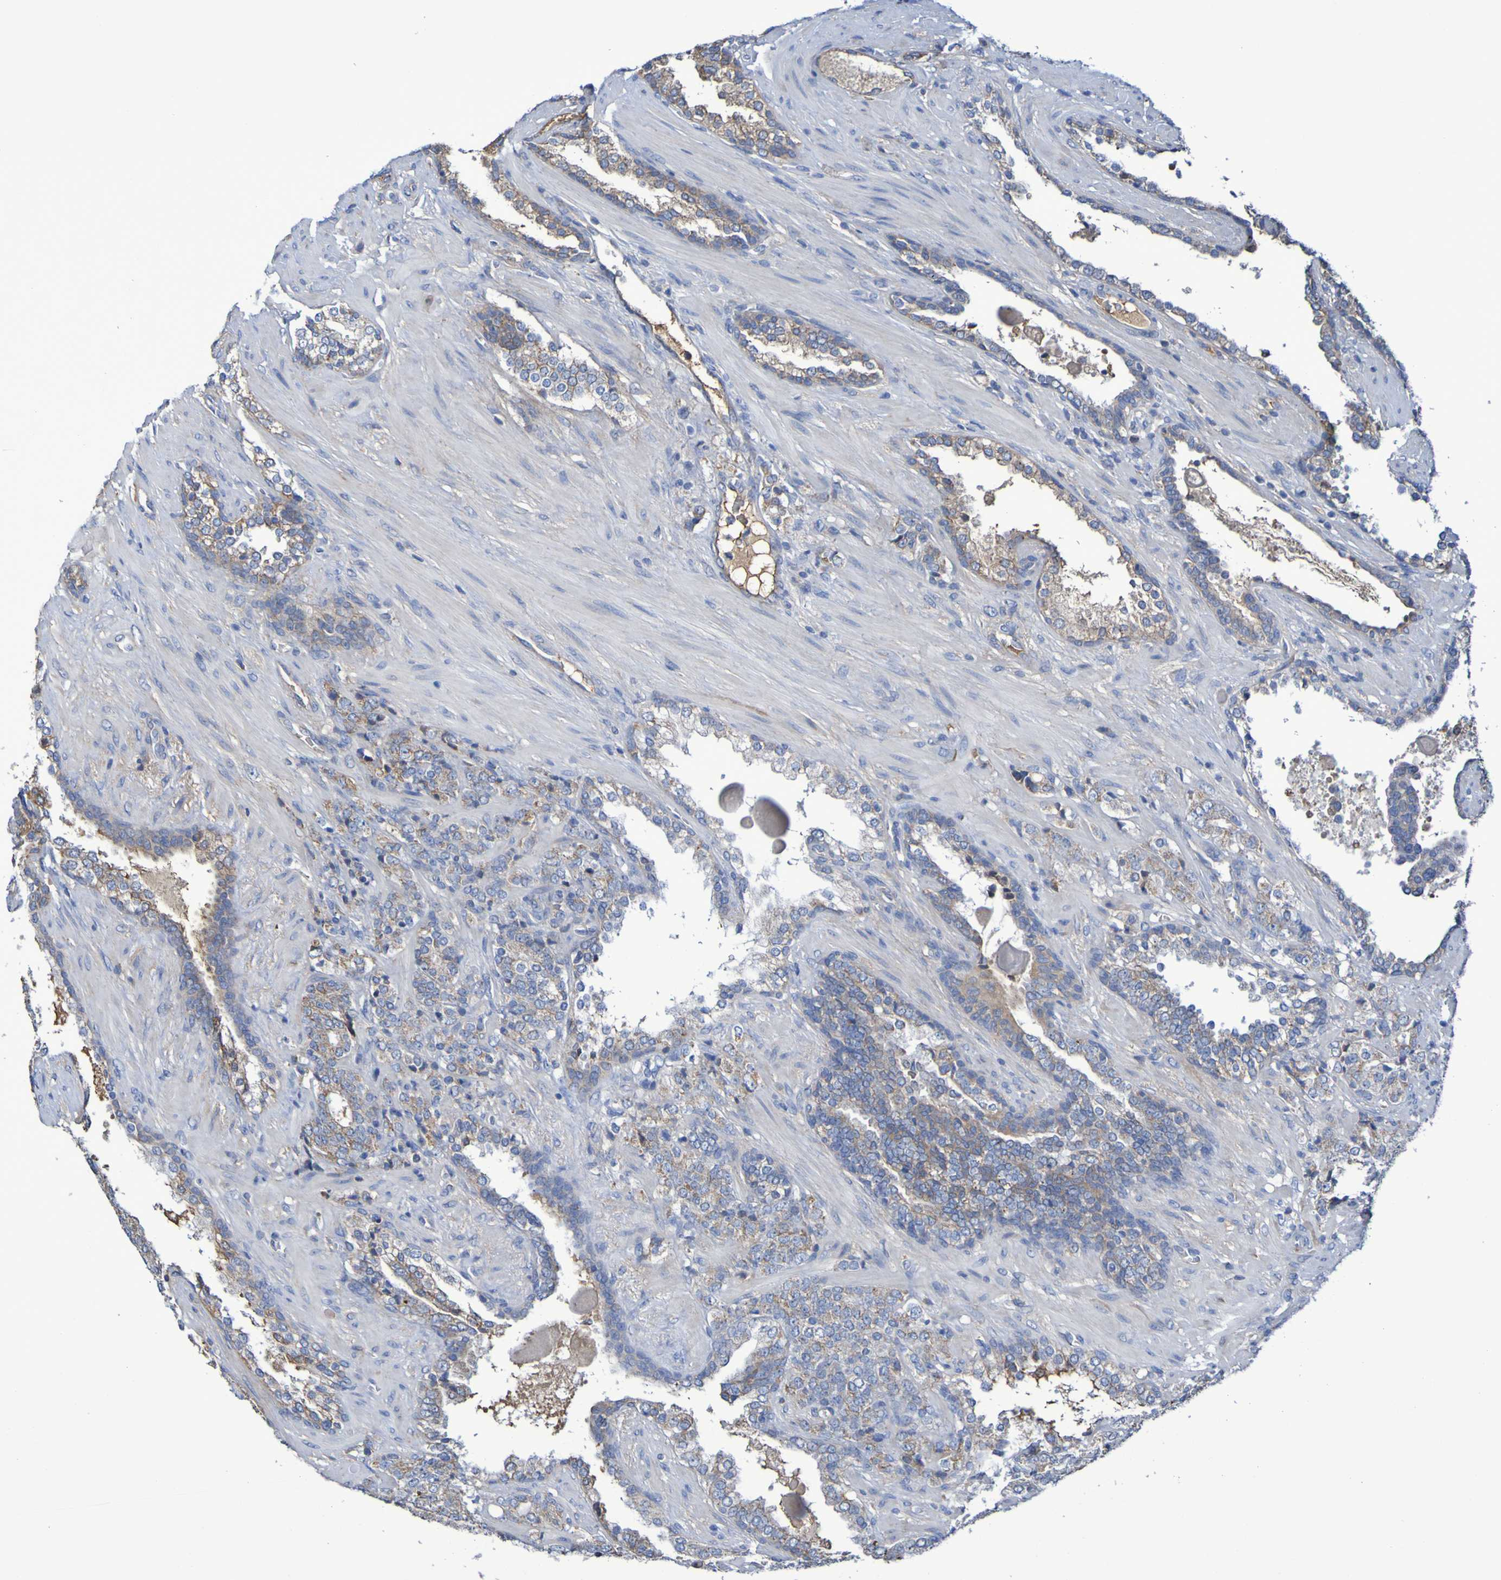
{"staining": {"intensity": "weak", "quantity": ">75%", "location": "cytoplasmic/membranous"}, "tissue": "prostate cancer", "cell_type": "Tumor cells", "image_type": "cancer", "snomed": [{"axis": "morphology", "description": "Adenocarcinoma, High grade"}, {"axis": "topography", "description": "Prostate"}], "caption": "Prostate cancer (high-grade adenocarcinoma) stained with a protein marker exhibits weak staining in tumor cells.", "gene": "CNTN2", "patient": {"sex": "male", "age": 71}}